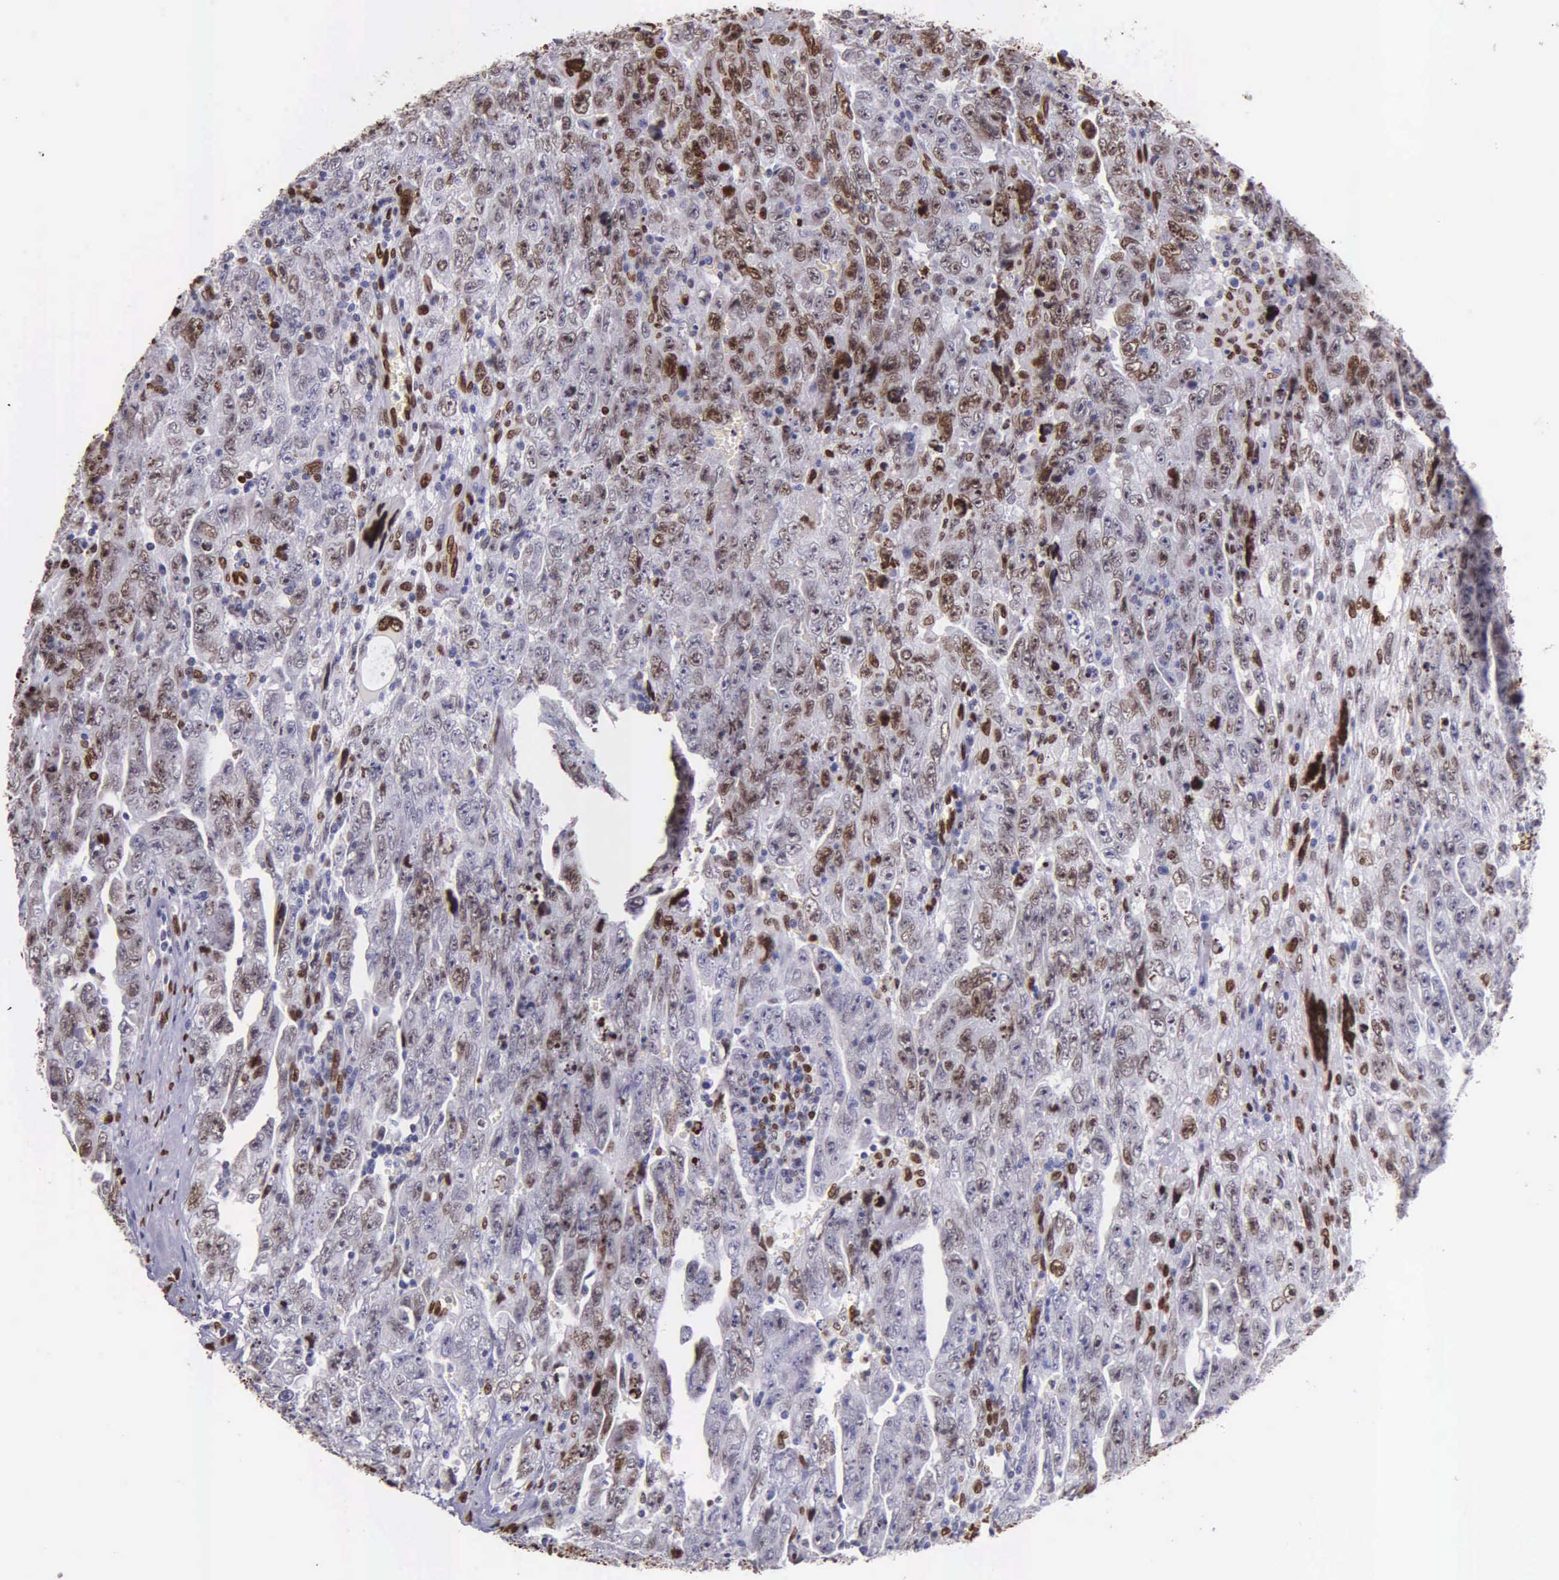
{"staining": {"intensity": "moderate", "quantity": "25%-75%", "location": "nuclear"}, "tissue": "testis cancer", "cell_type": "Tumor cells", "image_type": "cancer", "snomed": [{"axis": "morphology", "description": "Carcinoma, Embryonal, NOS"}, {"axis": "topography", "description": "Testis"}], "caption": "Moderate nuclear protein positivity is identified in approximately 25%-75% of tumor cells in testis cancer (embryonal carcinoma). Using DAB (3,3'-diaminobenzidine) (brown) and hematoxylin (blue) stains, captured at high magnification using brightfield microscopy.", "gene": "H1-0", "patient": {"sex": "male", "age": 28}}